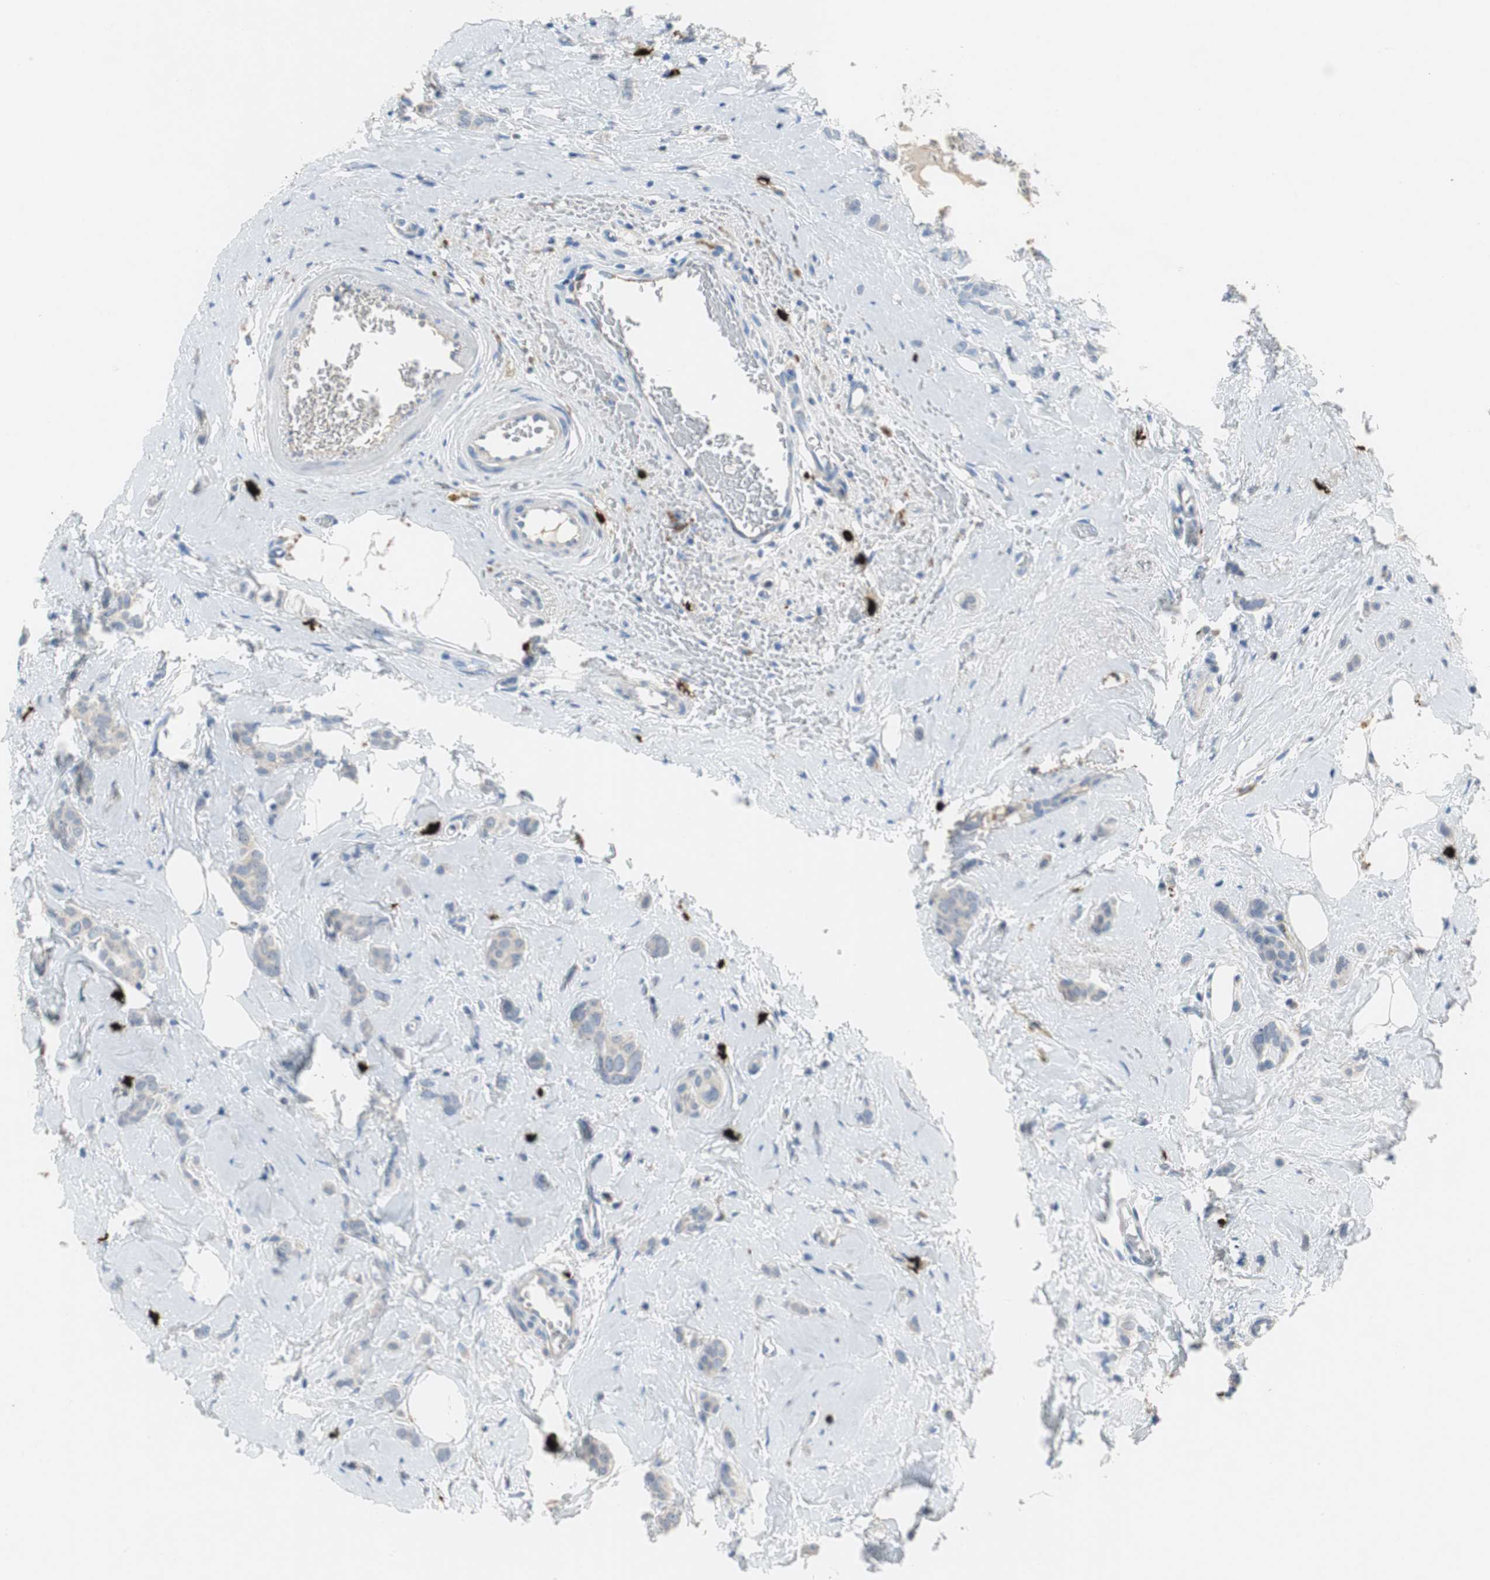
{"staining": {"intensity": "negative", "quantity": "none", "location": "none"}, "tissue": "breast cancer", "cell_type": "Tumor cells", "image_type": "cancer", "snomed": [{"axis": "morphology", "description": "Lobular carcinoma"}, {"axis": "topography", "description": "Breast"}], "caption": "Breast cancer (lobular carcinoma) stained for a protein using immunohistochemistry exhibits no expression tumor cells.", "gene": "CPA3", "patient": {"sex": "female", "age": 60}}